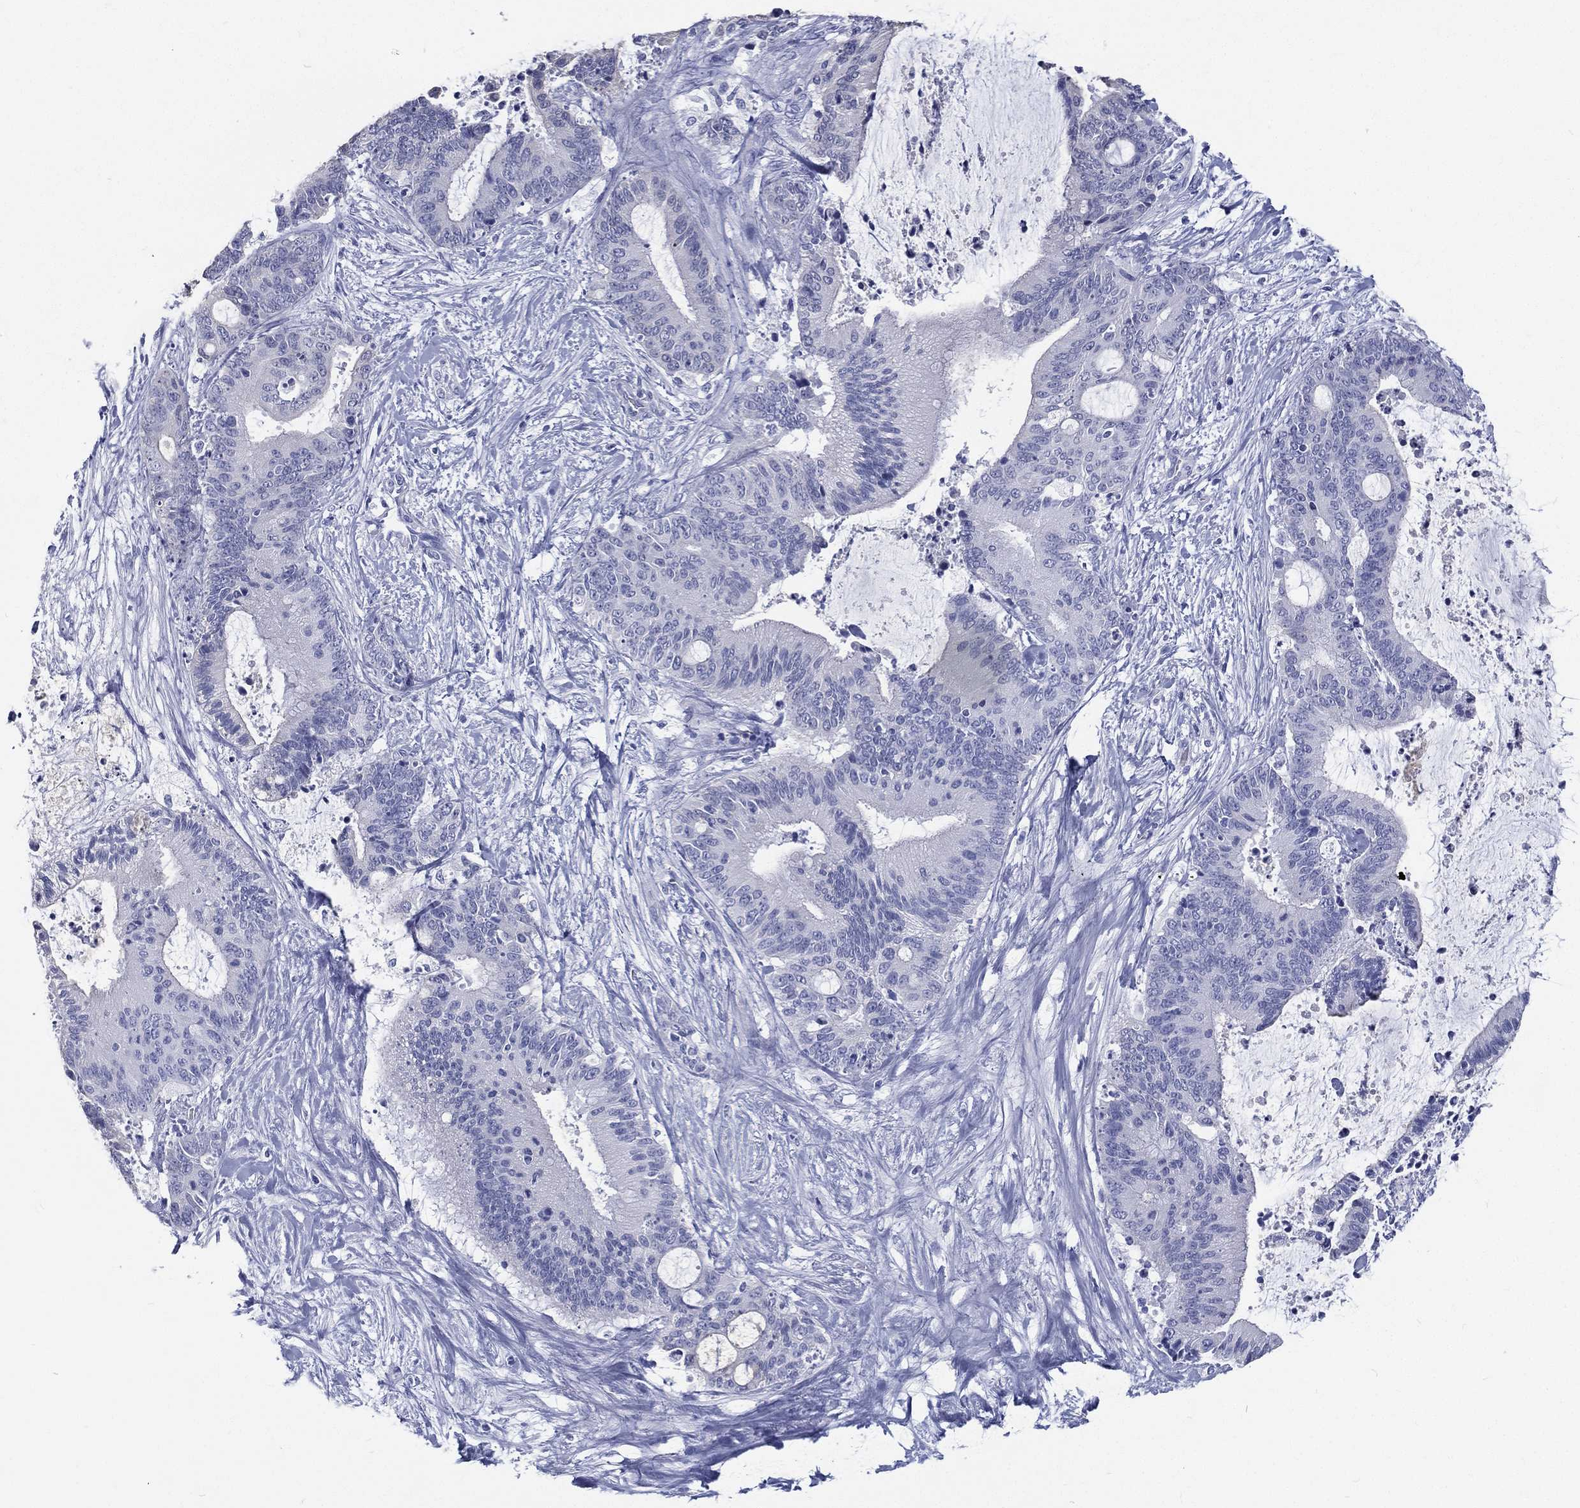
{"staining": {"intensity": "negative", "quantity": "none", "location": "none"}, "tissue": "liver cancer", "cell_type": "Tumor cells", "image_type": "cancer", "snomed": [{"axis": "morphology", "description": "Cholangiocarcinoma"}, {"axis": "topography", "description": "Liver"}], "caption": "Immunohistochemical staining of human cholangiocarcinoma (liver) shows no significant staining in tumor cells.", "gene": "RSPH4A", "patient": {"sex": "female", "age": 73}}